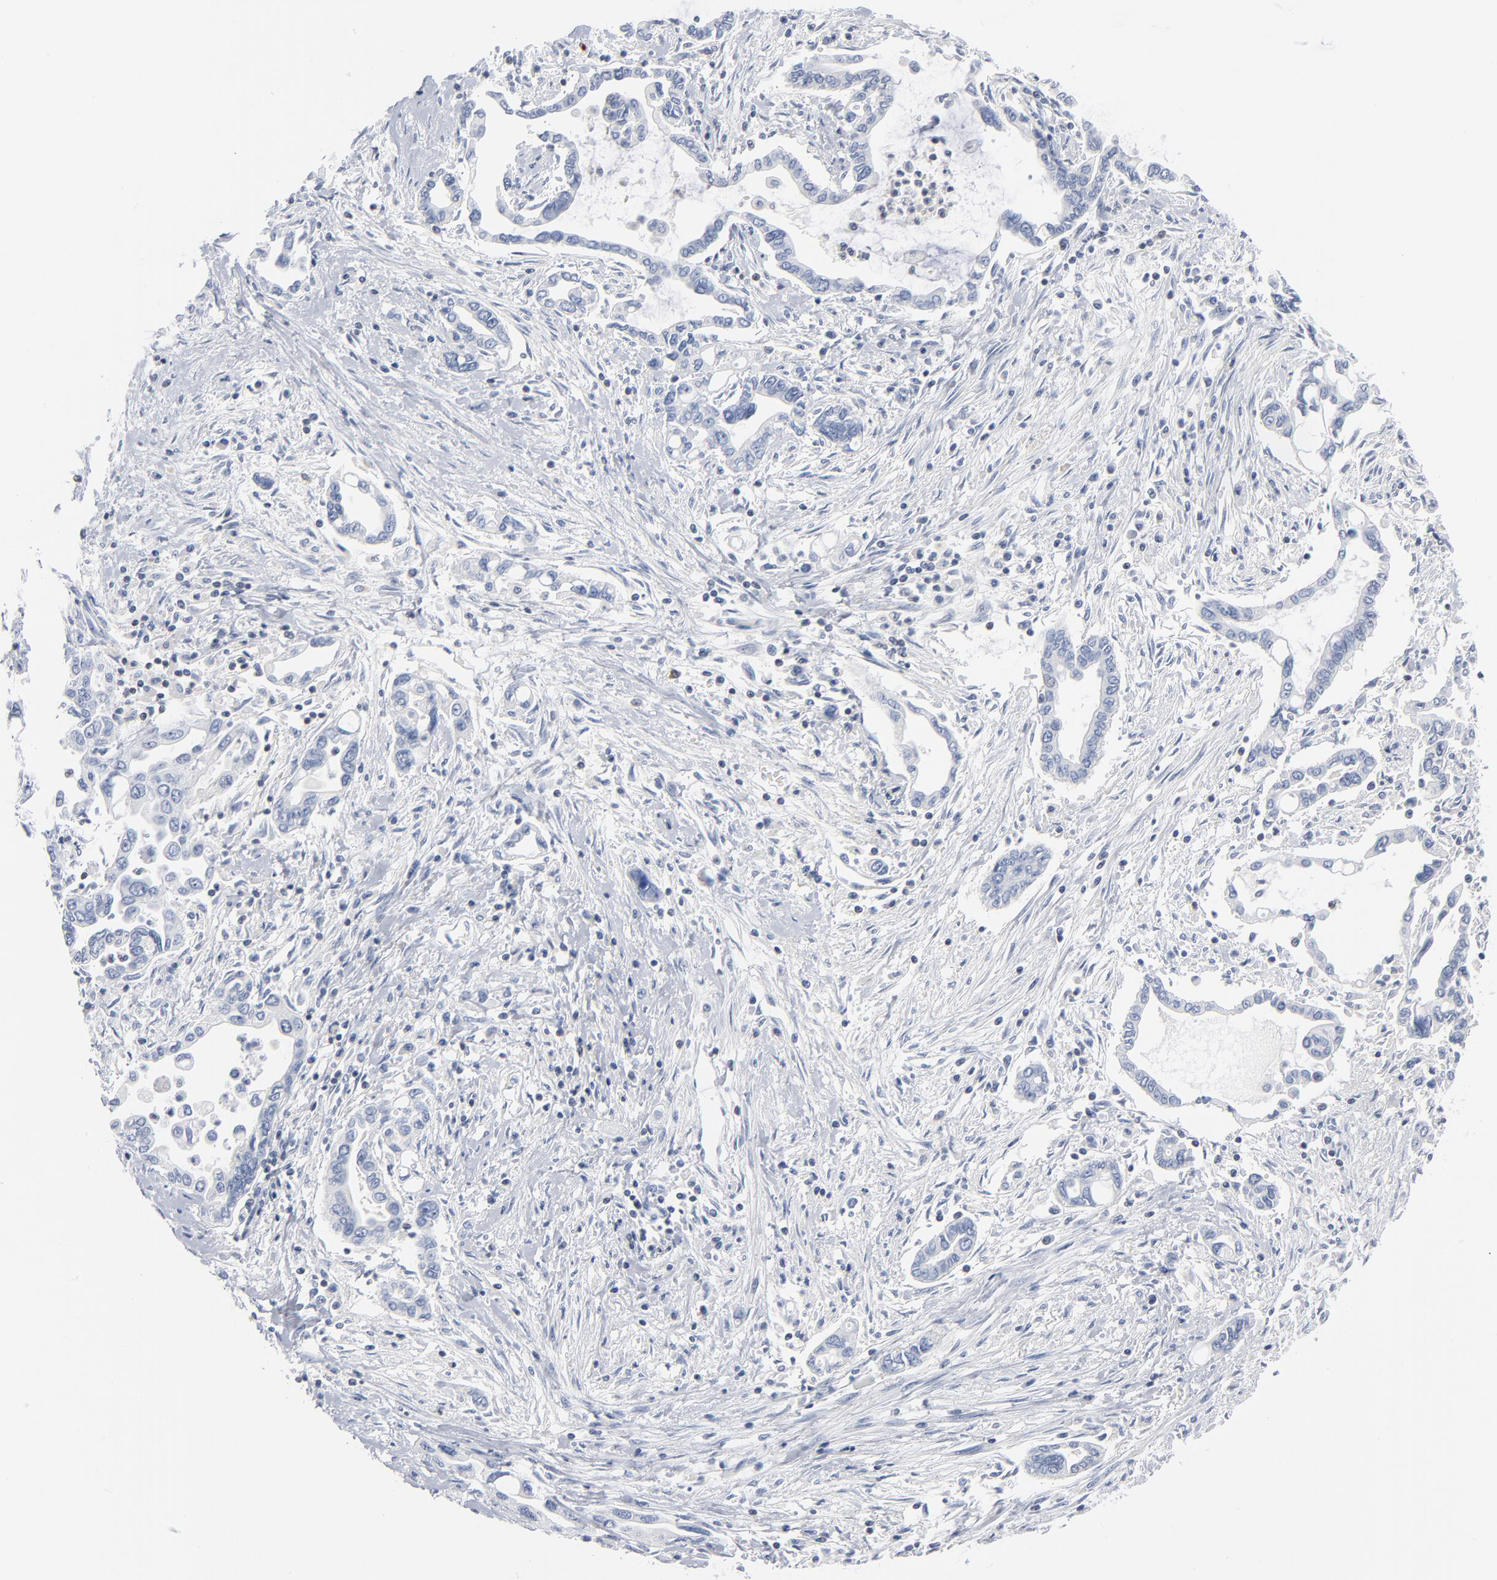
{"staining": {"intensity": "negative", "quantity": "none", "location": "none"}, "tissue": "pancreatic cancer", "cell_type": "Tumor cells", "image_type": "cancer", "snomed": [{"axis": "morphology", "description": "Adenocarcinoma, NOS"}, {"axis": "topography", "description": "Pancreas"}], "caption": "An immunohistochemistry (IHC) micrograph of pancreatic cancer is shown. There is no staining in tumor cells of pancreatic cancer. Nuclei are stained in blue.", "gene": "PTK2B", "patient": {"sex": "female", "age": 57}}